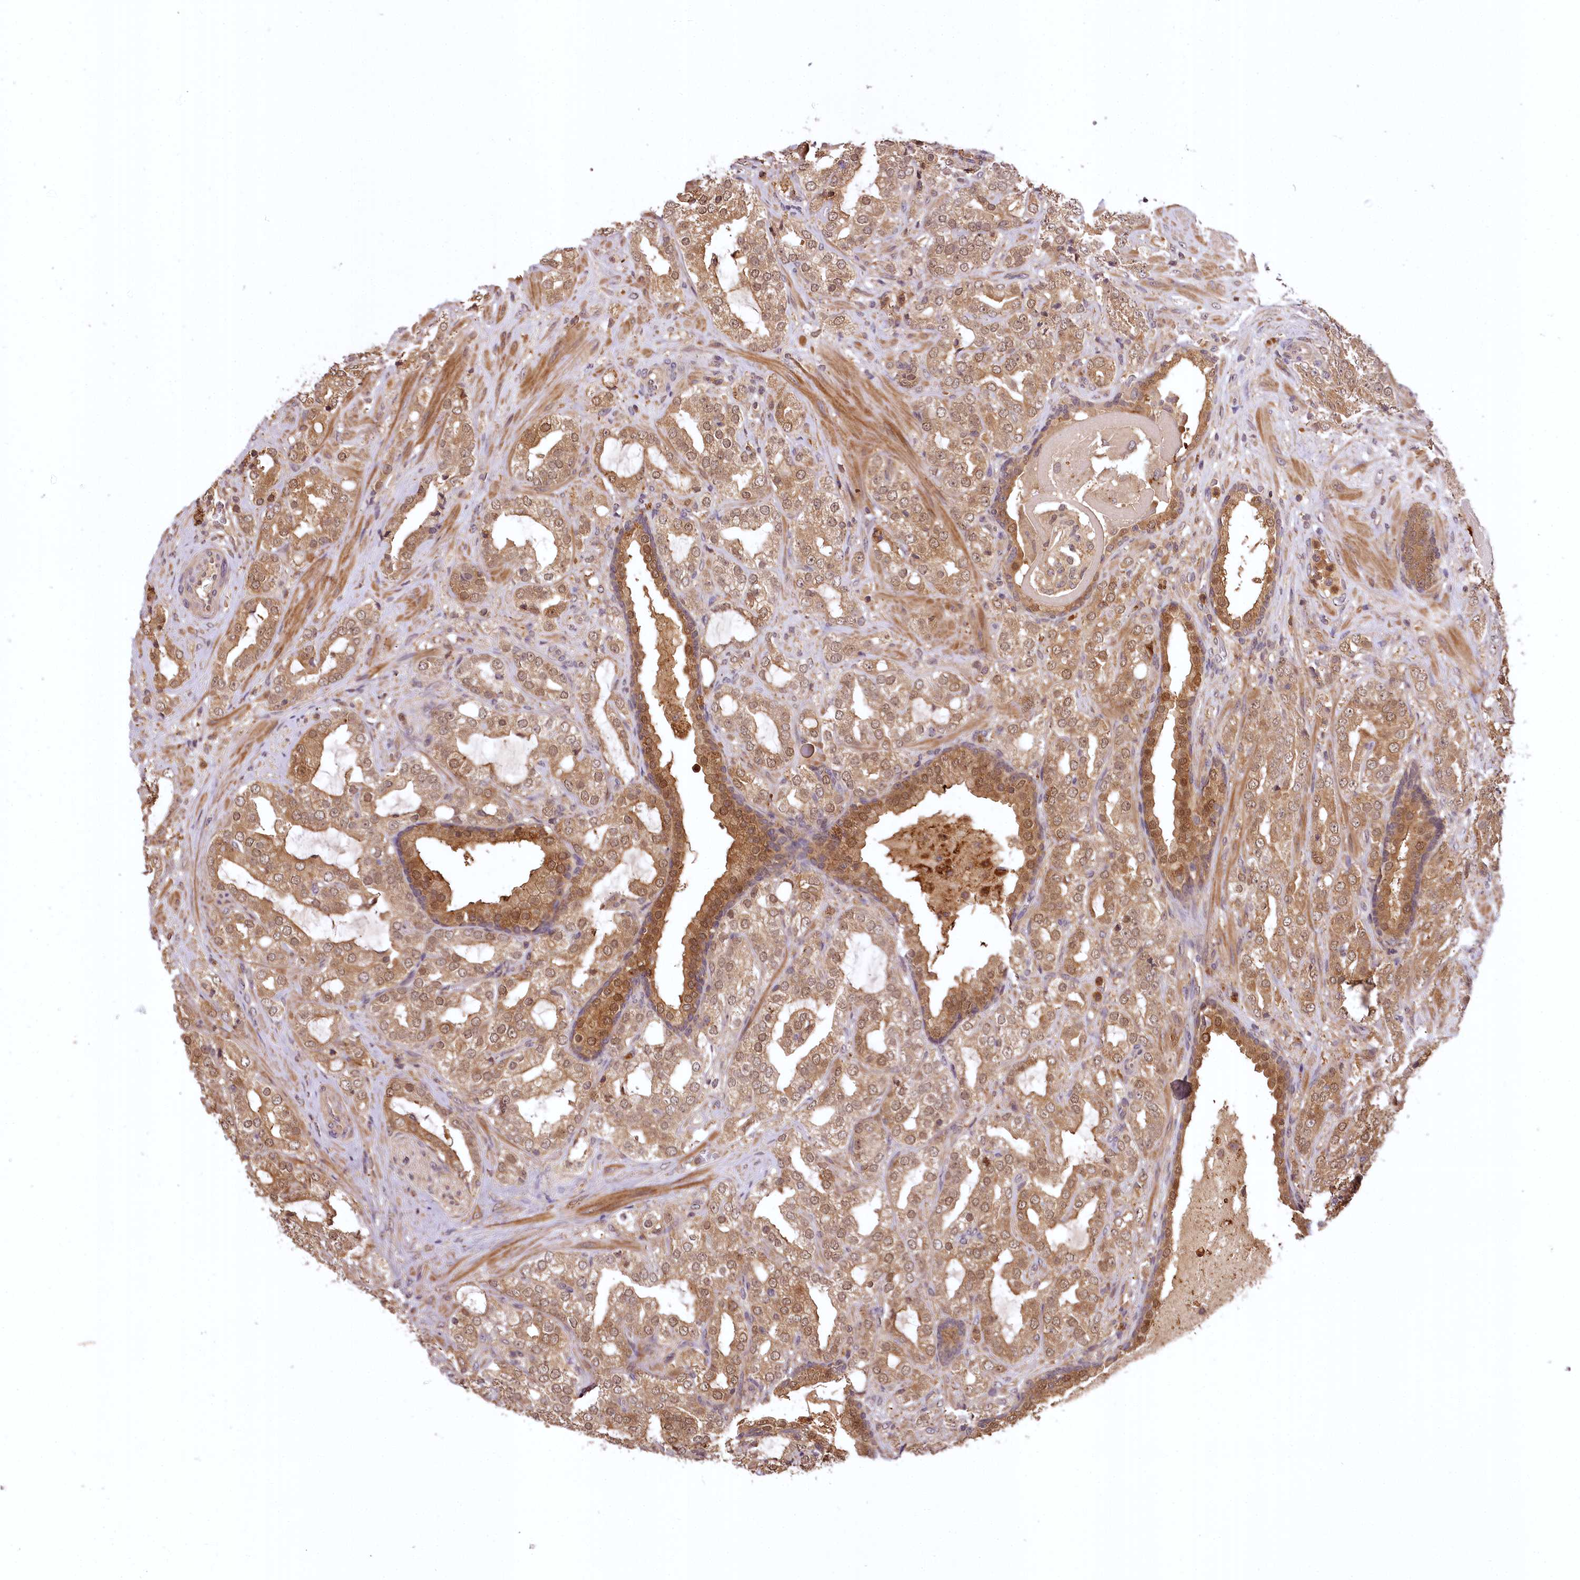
{"staining": {"intensity": "moderate", "quantity": "25%-75%", "location": "cytoplasmic/membranous,nuclear"}, "tissue": "prostate cancer", "cell_type": "Tumor cells", "image_type": "cancer", "snomed": [{"axis": "morphology", "description": "Adenocarcinoma, High grade"}, {"axis": "topography", "description": "Prostate"}], "caption": "Immunohistochemistry micrograph of neoplastic tissue: prostate cancer (adenocarcinoma (high-grade)) stained using immunohistochemistry (IHC) exhibits medium levels of moderate protein expression localized specifically in the cytoplasmic/membranous and nuclear of tumor cells, appearing as a cytoplasmic/membranous and nuclear brown color.", "gene": "TTC12", "patient": {"sex": "male", "age": 64}}